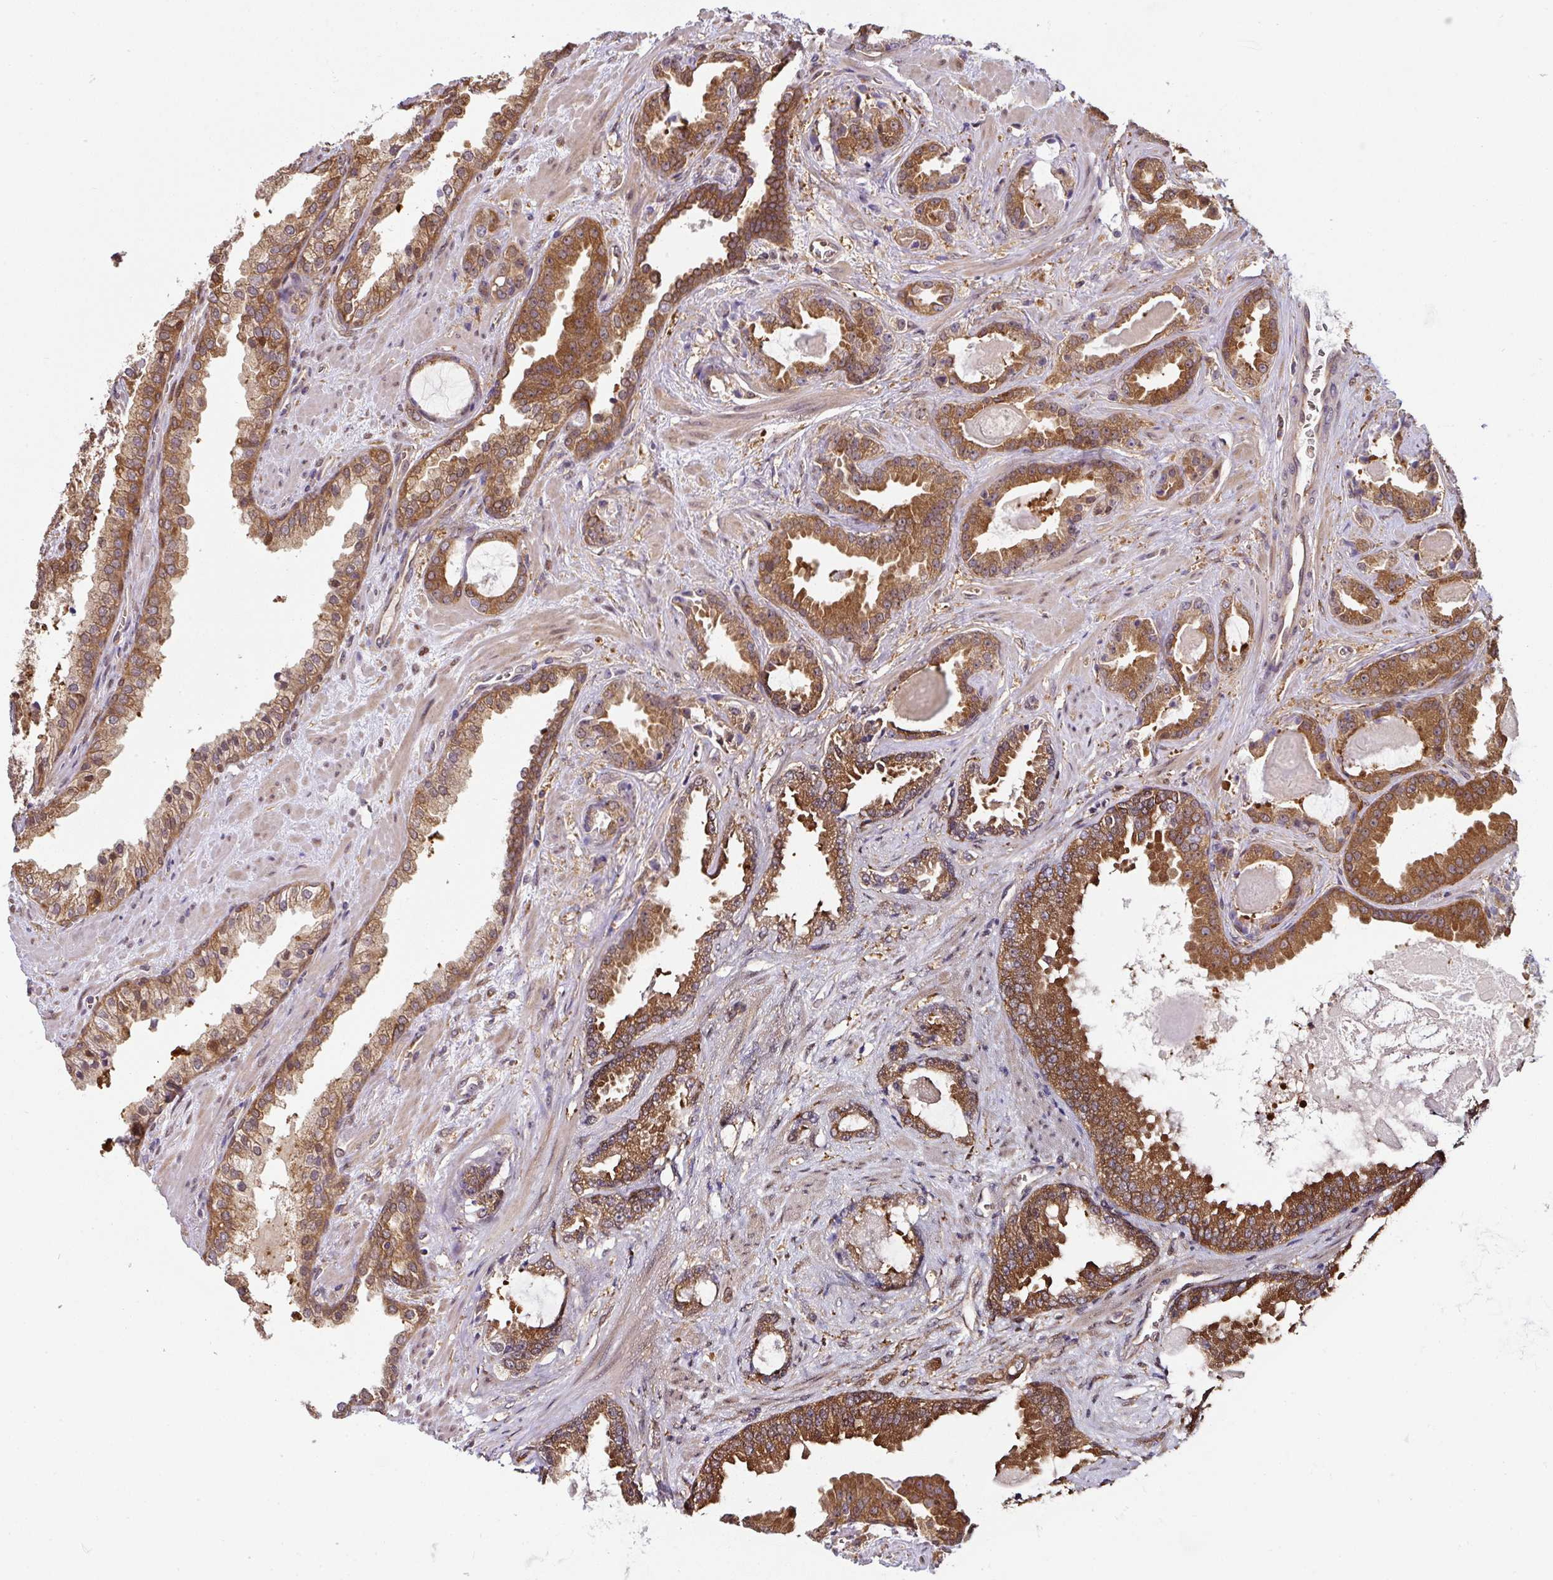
{"staining": {"intensity": "strong", "quantity": ">75%", "location": "cytoplasmic/membranous"}, "tissue": "prostate cancer", "cell_type": "Tumor cells", "image_type": "cancer", "snomed": [{"axis": "morphology", "description": "Adenocarcinoma, Low grade"}, {"axis": "topography", "description": "Prostate"}], "caption": "IHC (DAB (3,3'-diaminobenzidine)) staining of human adenocarcinoma (low-grade) (prostate) displays strong cytoplasmic/membranous protein expression in approximately >75% of tumor cells.", "gene": "ST13", "patient": {"sex": "male", "age": 62}}